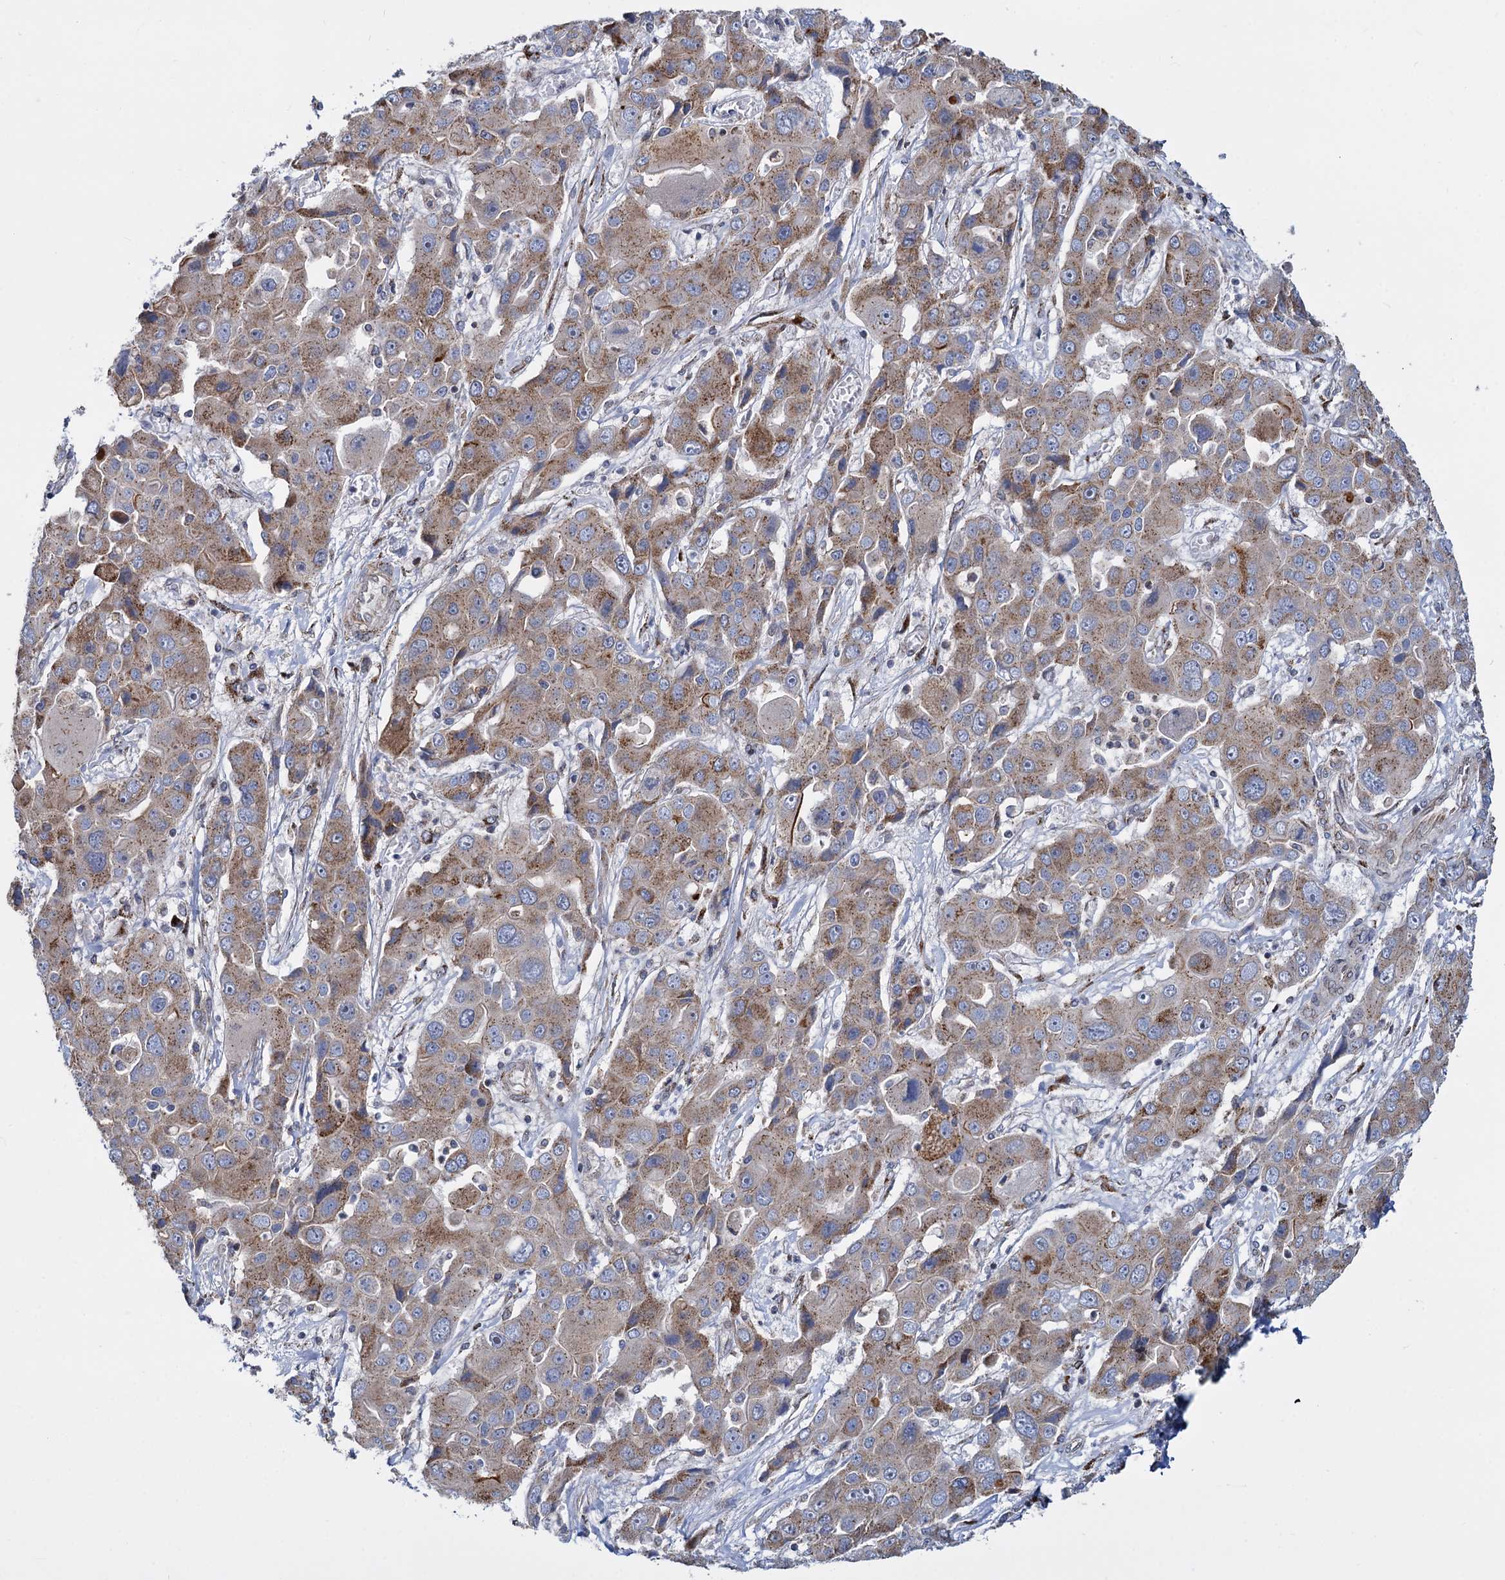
{"staining": {"intensity": "moderate", "quantity": ">75%", "location": "cytoplasmic/membranous"}, "tissue": "liver cancer", "cell_type": "Tumor cells", "image_type": "cancer", "snomed": [{"axis": "morphology", "description": "Cholangiocarcinoma"}, {"axis": "topography", "description": "Liver"}], "caption": "This image shows immunohistochemistry (IHC) staining of liver cholangiocarcinoma, with medium moderate cytoplasmic/membranous positivity in about >75% of tumor cells.", "gene": "SUPT20H", "patient": {"sex": "male", "age": 67}}